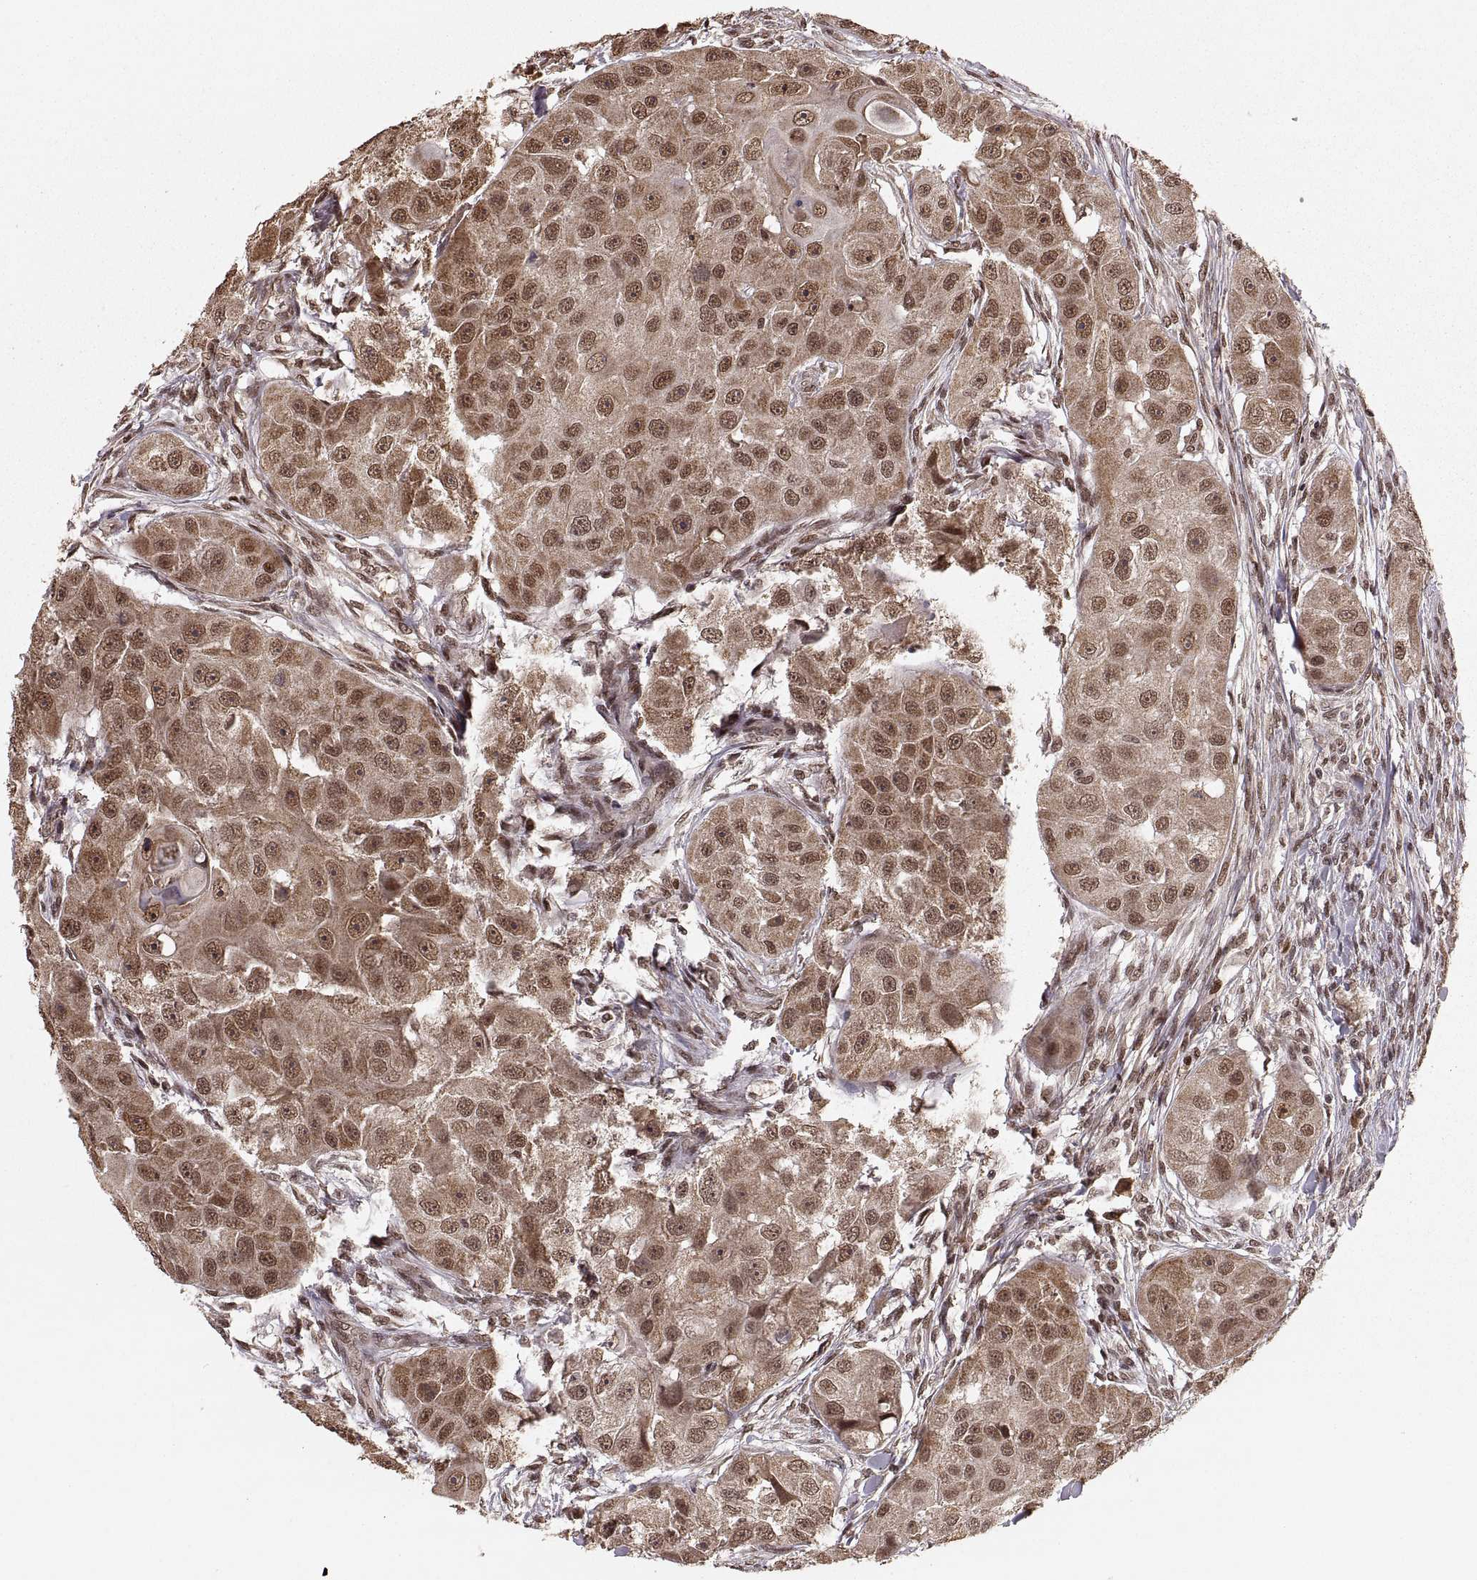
{"staining": {"intensity": "moderate", "quantity": ">75%", "location": "cytoplasmic/membranous,nuclear"}, "tissue": "head and neck cancer", "cell_type": "Tumor cells", "image_type": "cancer", "snomed": [{"axis": "morphology", "description": "Squamous cell carcinoma, NOS"}, {"axis": "topography", "description": "Head-Neck"}], "caption": "Protein expression analysis of squamous cell carcinoma (head and neck) demonstrates moderate cytoplasmic/membranous and nuclear positivity in approximately >75% of tumor cells.", "gene": "RFT1", "patient": {"sex": "male", "age": 51}}